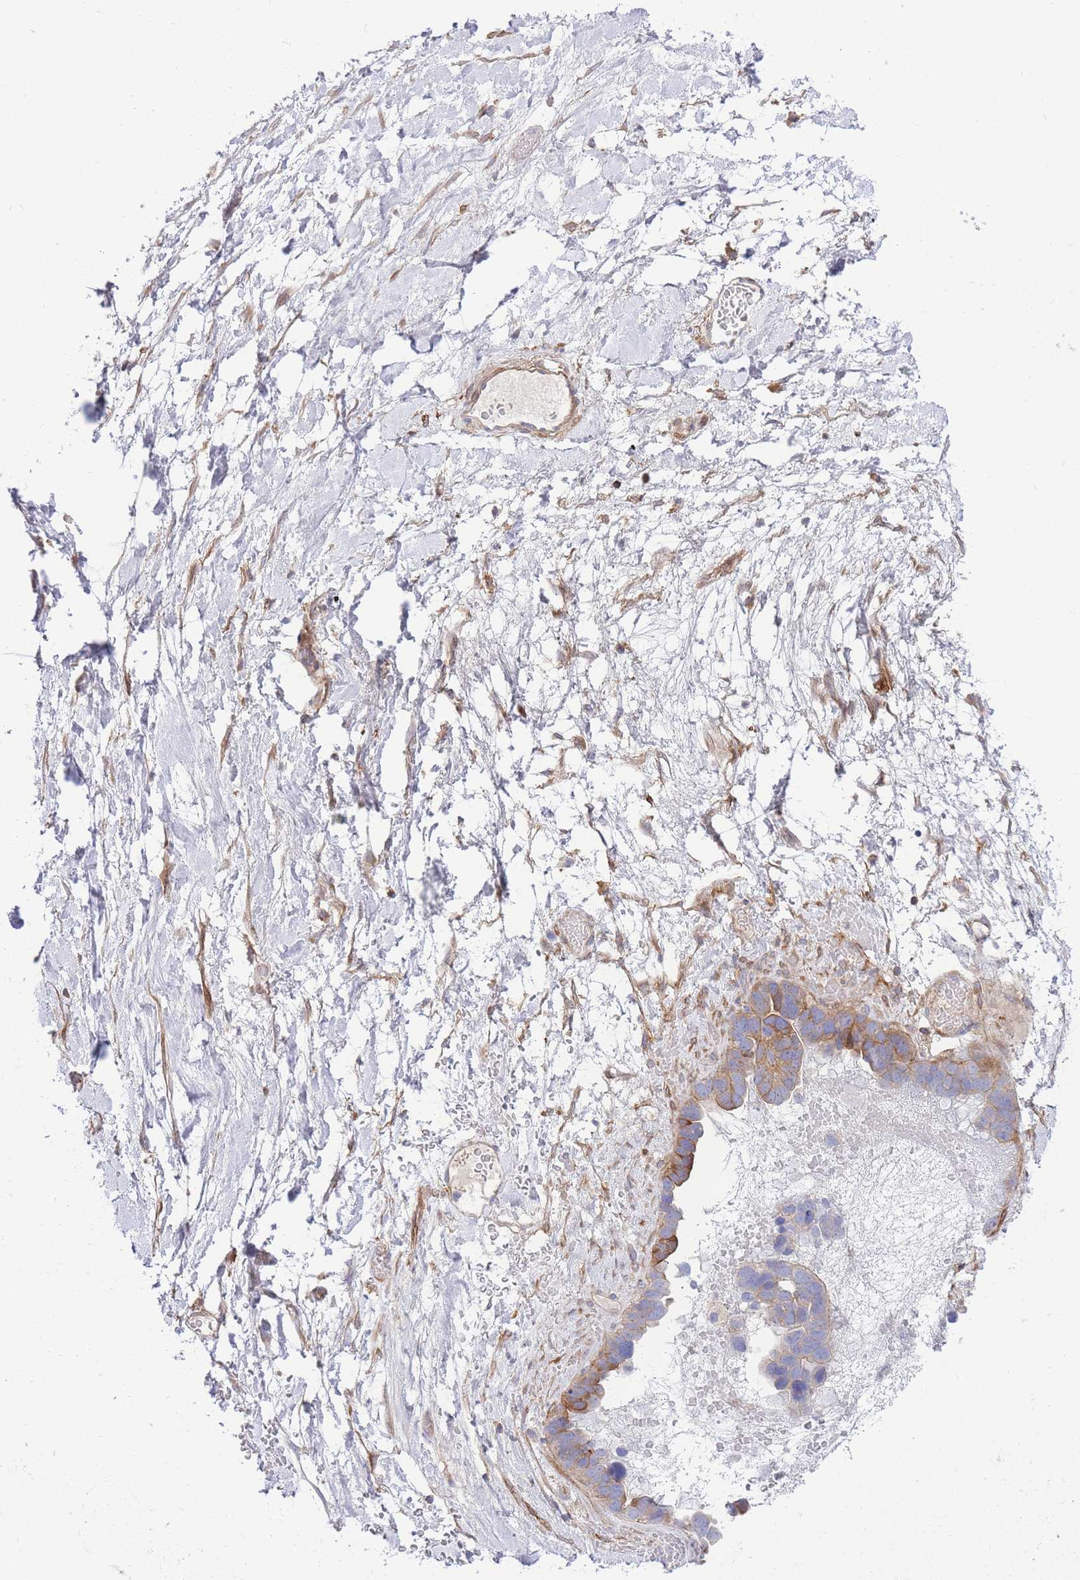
{"staining": {"intensity": "moderate", "quantity": "25%-75%", "location": "cytoplasmic/membranous"}, "tissue": "ovarian cancer", "cell_type": "Tumor cells", "image_type": "cancer", "snomed": [{"axis": "morphology", "description": "Cystadenocarcinoma, serous, NOS"}, {"axis": "topography", "description": "Ovary"}], "caption": "Tumor cells display medium levels of moderate cytoplasmic/membranous positivity in about 25%-75% of cells in ovarian cancer (serous cystadenocarcinoma).", "gene": "FBN3", "patient": {"sex": "female", "age": 54}}